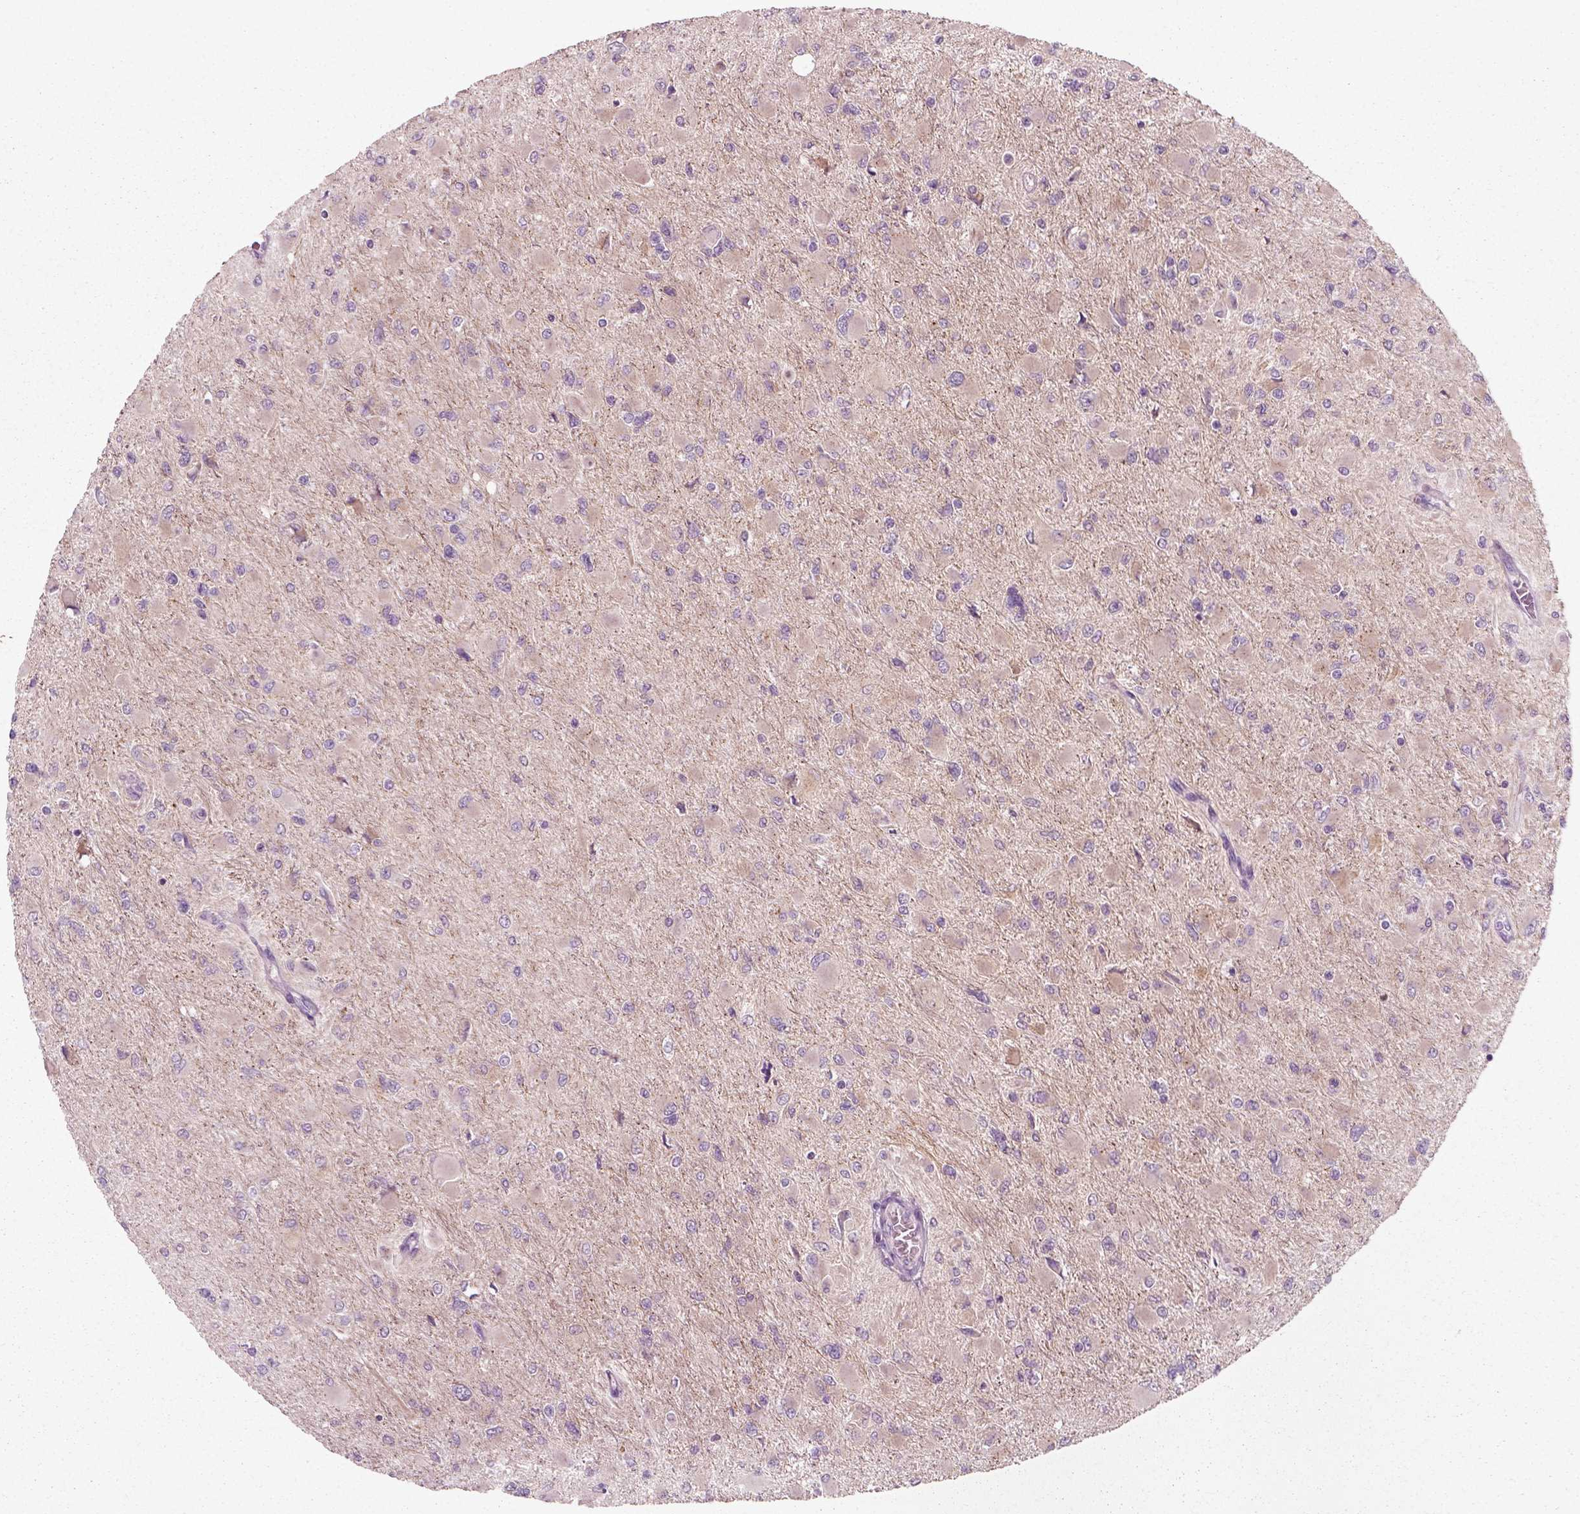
{"staining": {"intensity": "negative", "quantity": "none", "location": "none"}, "tissue": "glioma", "cell_type": "Tumor cells", "image_type": "cancer", "snomed": [{"axis": "morphology", "description": "Glioma, malignant, High grade"}, {"axis": "topography", "description": "Cerebral cortex"}], "caption": "The image exhibits no significant positivity in tumor cells of high-grade glioma (malignant). The staining is performed using DAB brown chromogen with nuclei counter-stained in using hematoxylin.", "gene": "RND2", "patient": {"sex": "female", "age": 36}}